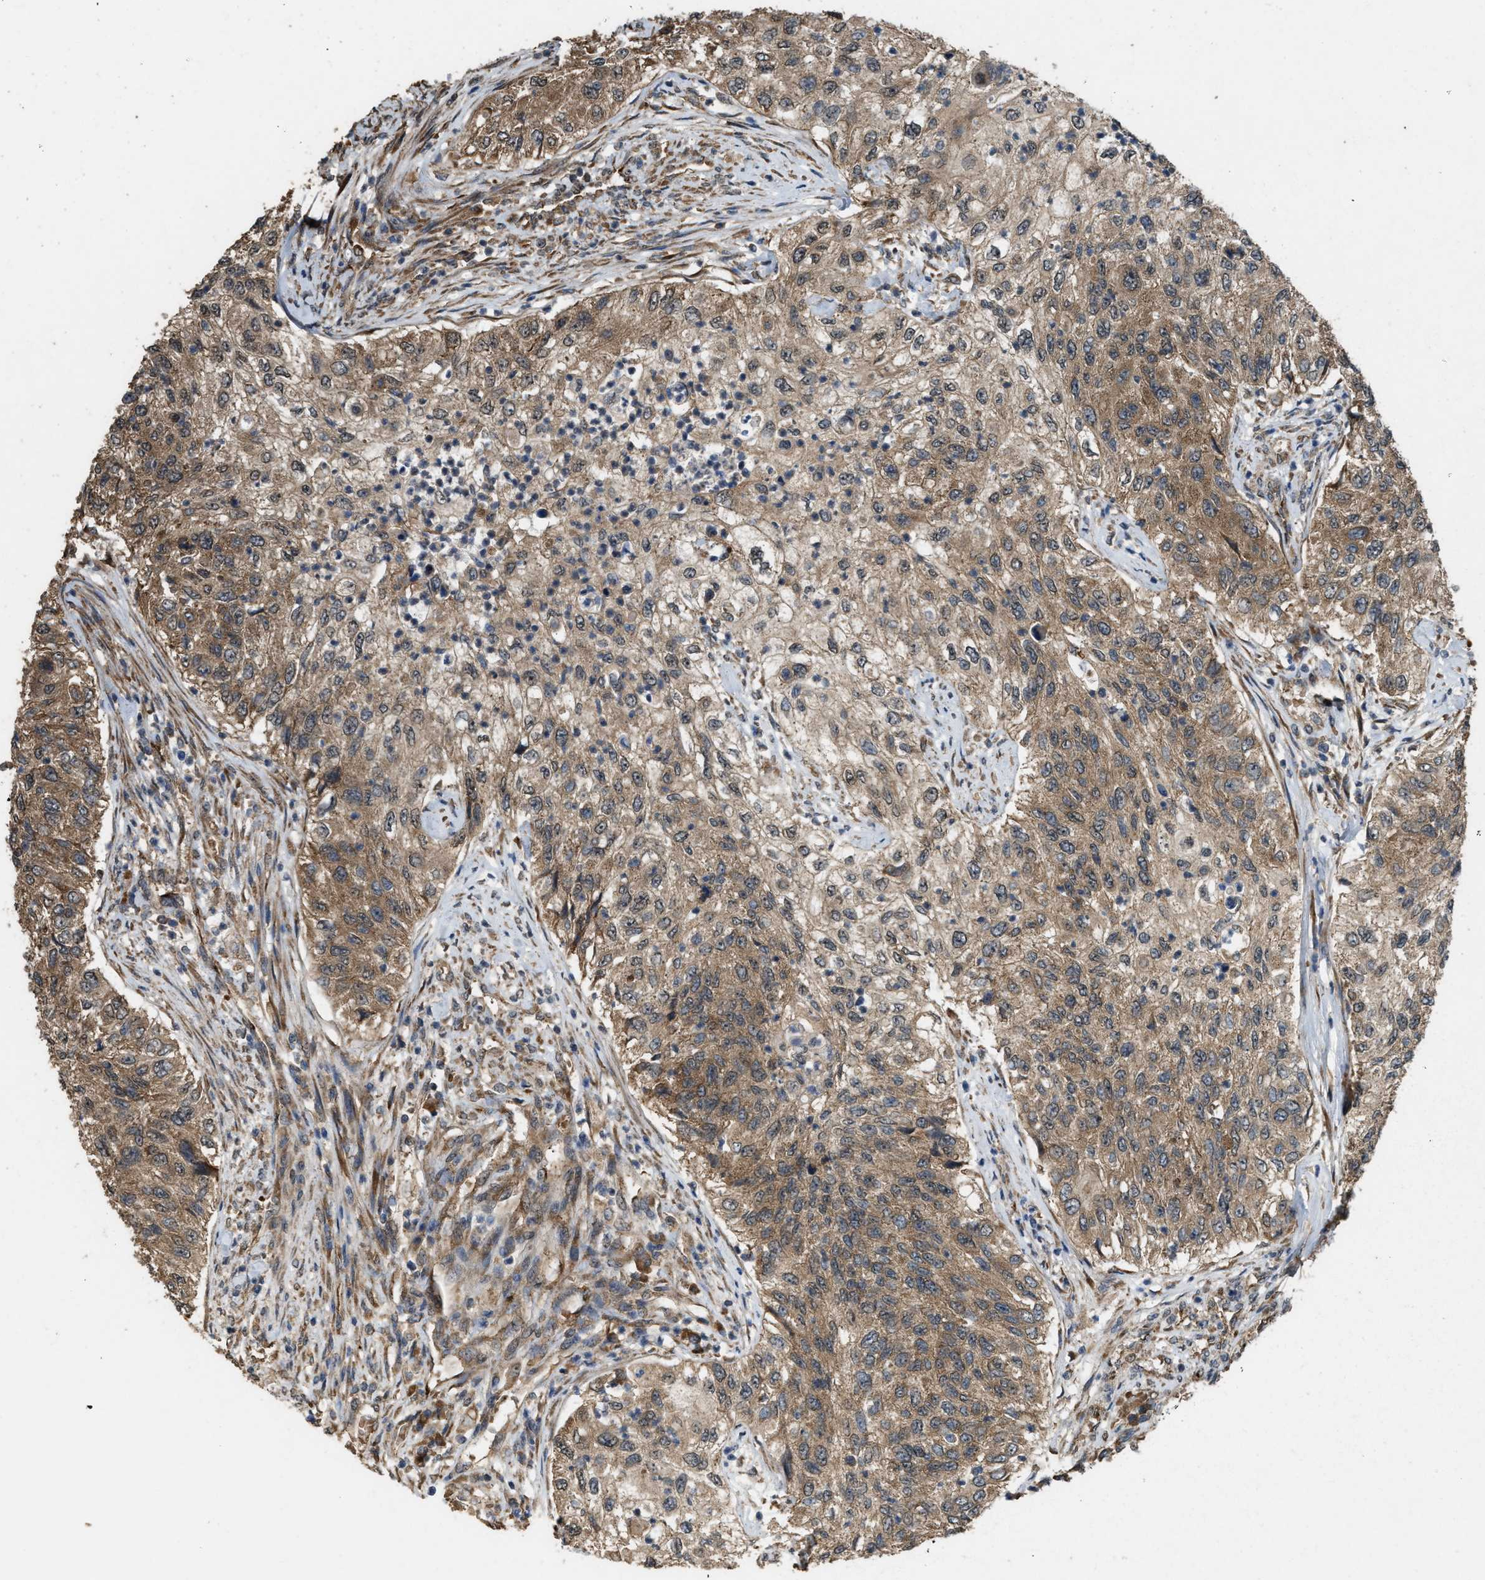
{"staining": {"intensity": "moderate", "quantity": ">75%", "location": "cytoplasmic/membranous"}, "tissue": "urothelial cancer", "cell_type": "Tumor cells", "image_type": "cancer", "snomed": [{"axis": "morphology", "description": "Urothelial carcinoma, High grade"}, {"axis": "topography", "description": "Urinary bladder"}], "caption": "A brown stain shows moderate cytoplasmic/membranous positivity of a protein in human urothelial cancer tumor cells.", "gene": "ARHGEF5", "patient": {"sex": "female", "age": 60}}